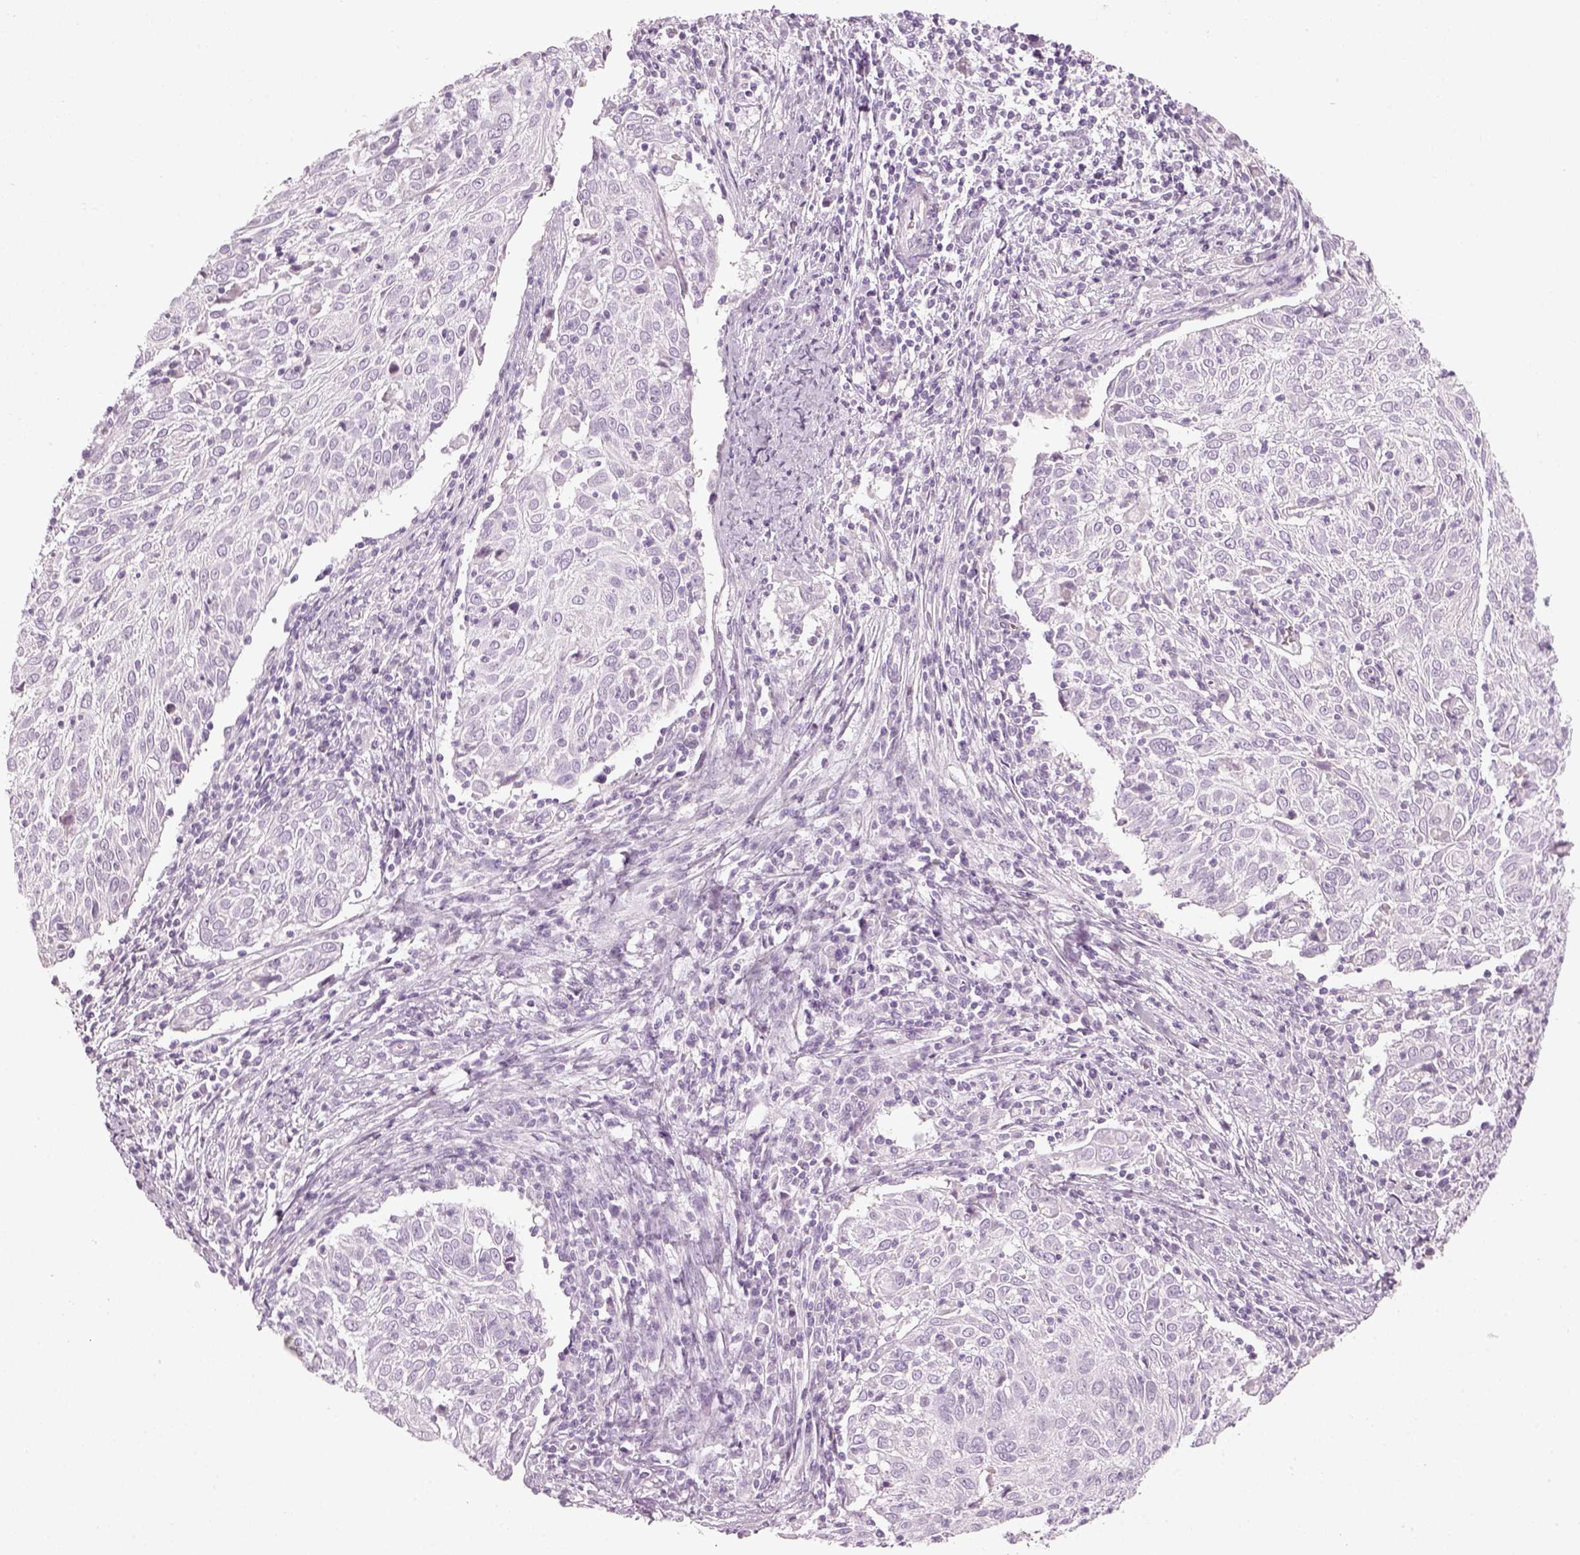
{"staining": {"intensity": "negative", "quantity": "none", "location": "none"}, "tissue": "cervical cancer", "cell_type": "Tumor cells", "image_type": "cancer", "snomed": [{"axis": "morphology", "description": "Squamous cell carcinoma, NOS"}, {"axis": "topography", "description": "Cervix"}], "caption": "A histopathology image of squamous cell carcinoma (cervical) stained for a protein exhibits no brown staining in tumor cells.", "gene": "GAS2L2", "patient": {"sex": "female", "age": 39}}